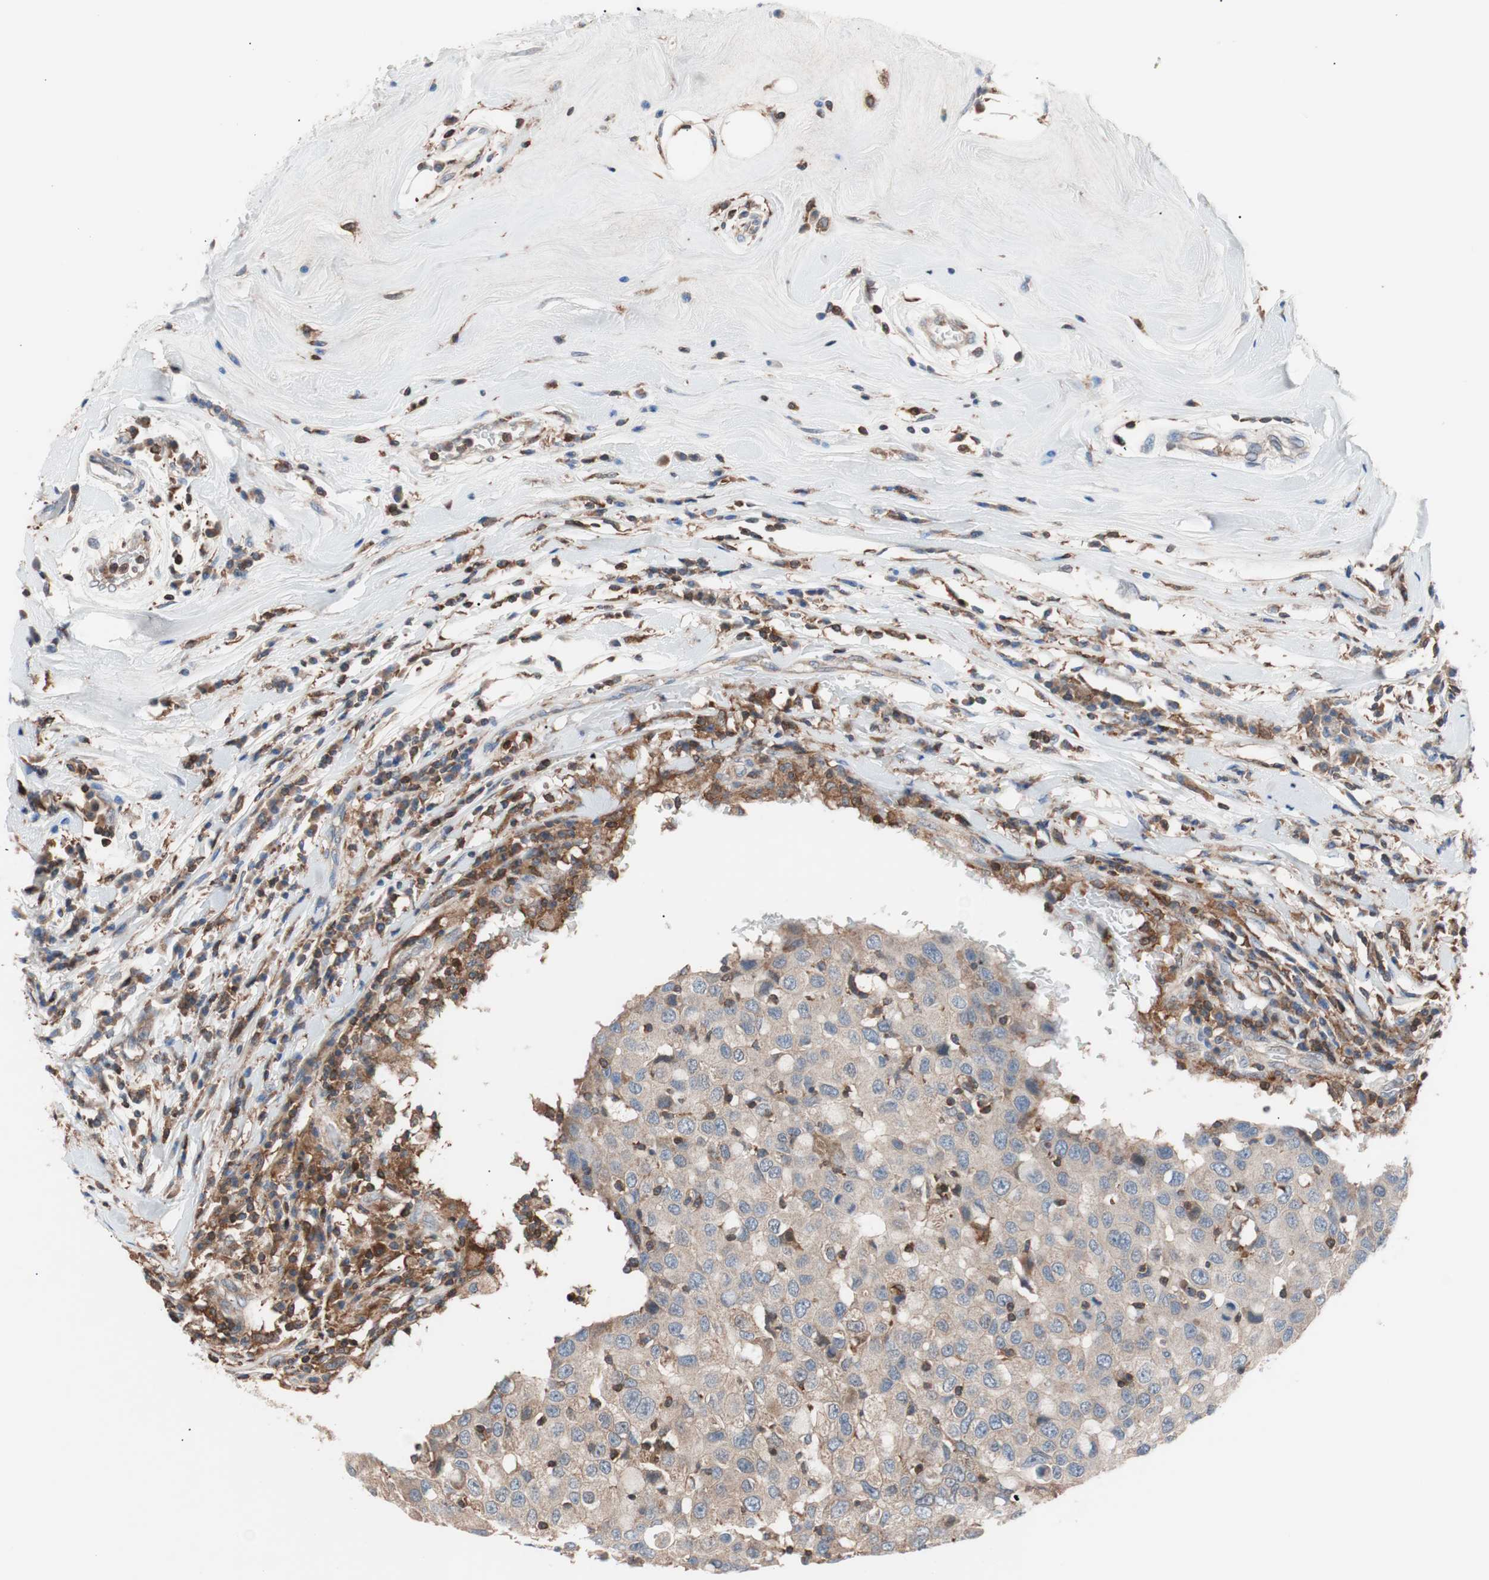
{"staining": {"intensity": "moderate", "quantity": ">75%", "location": "cytoplasmic/membranous"}, "tissue": "breast cancer", "cell_type": "Tumor cells", "image_type": "cancer", "snomed": [{"axis": "morphology", "description": "Duct carcinoma"}, {"axis": "topography", "description": "Breast"}], "caption": "Breast cancer stained for a protein demonstrates moderate cytoplasmic/membranous positivity in tumor cells. (Brightfield microscopy of DAB IHC at high magnification).", "gene": "PIK3R1", "patient": {"sex": "female", "age": 27}}